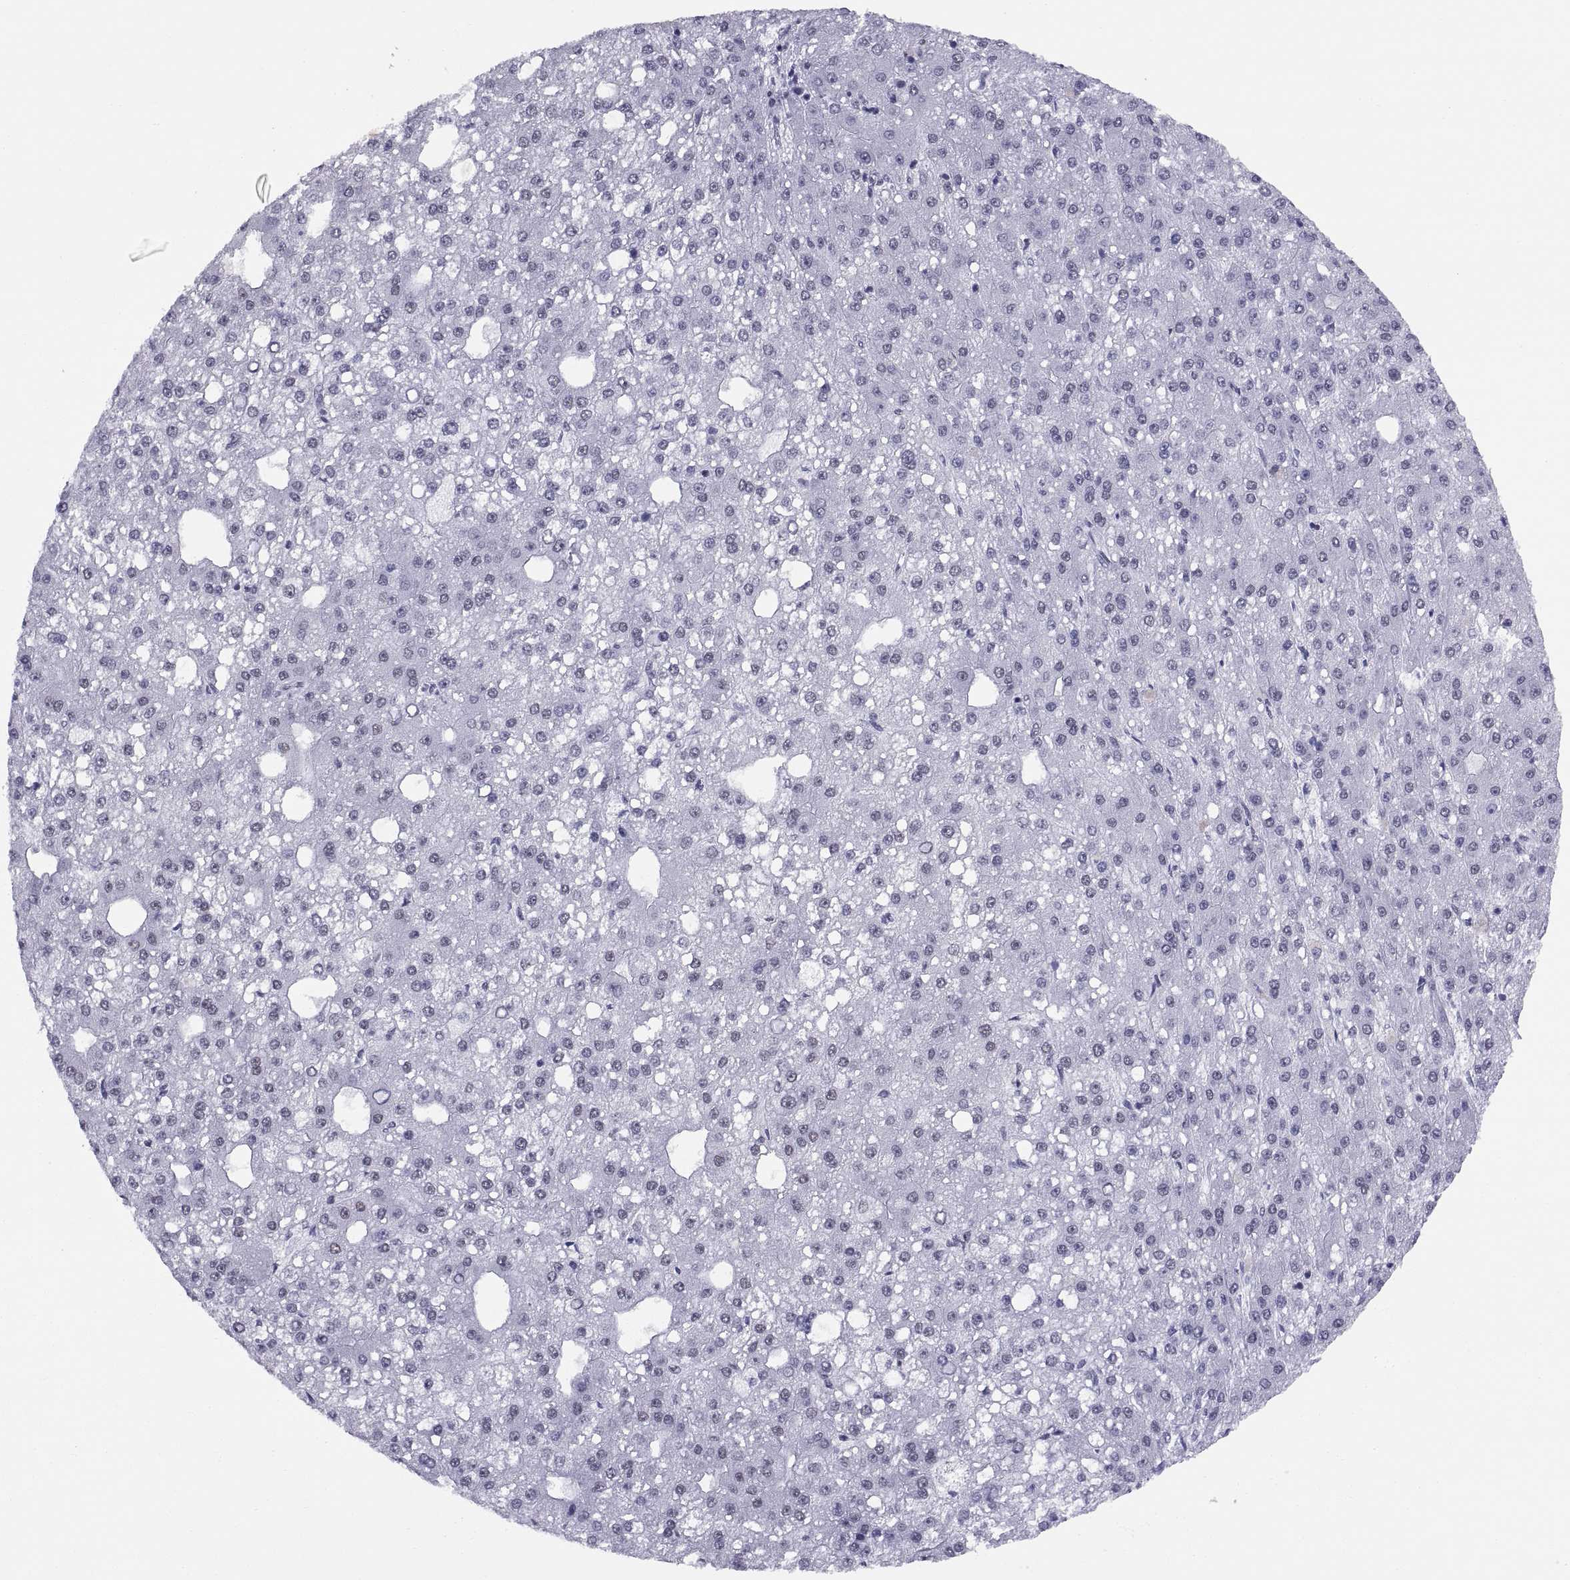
{"staining": {"intensity": "negative", "quantity": "none", "location": "none"}, "tissue": "liver cancer", "cell_type": "Tumor cells", "image_type": "cancer", "snomed": [{"axis": "morphology", "description": "Carcinoma, Hepatocellular, NOS"}, {"axis": "topography", "description": "Liver"}], "caption": "Immunohistochemistry of human liver cancer (hepatocellular carcinoma) displays no staining in tumor cells. Nuclei are stained in blue.", "gene": "NEUROD6", "patient": {"sex": "male", "age": 67}}